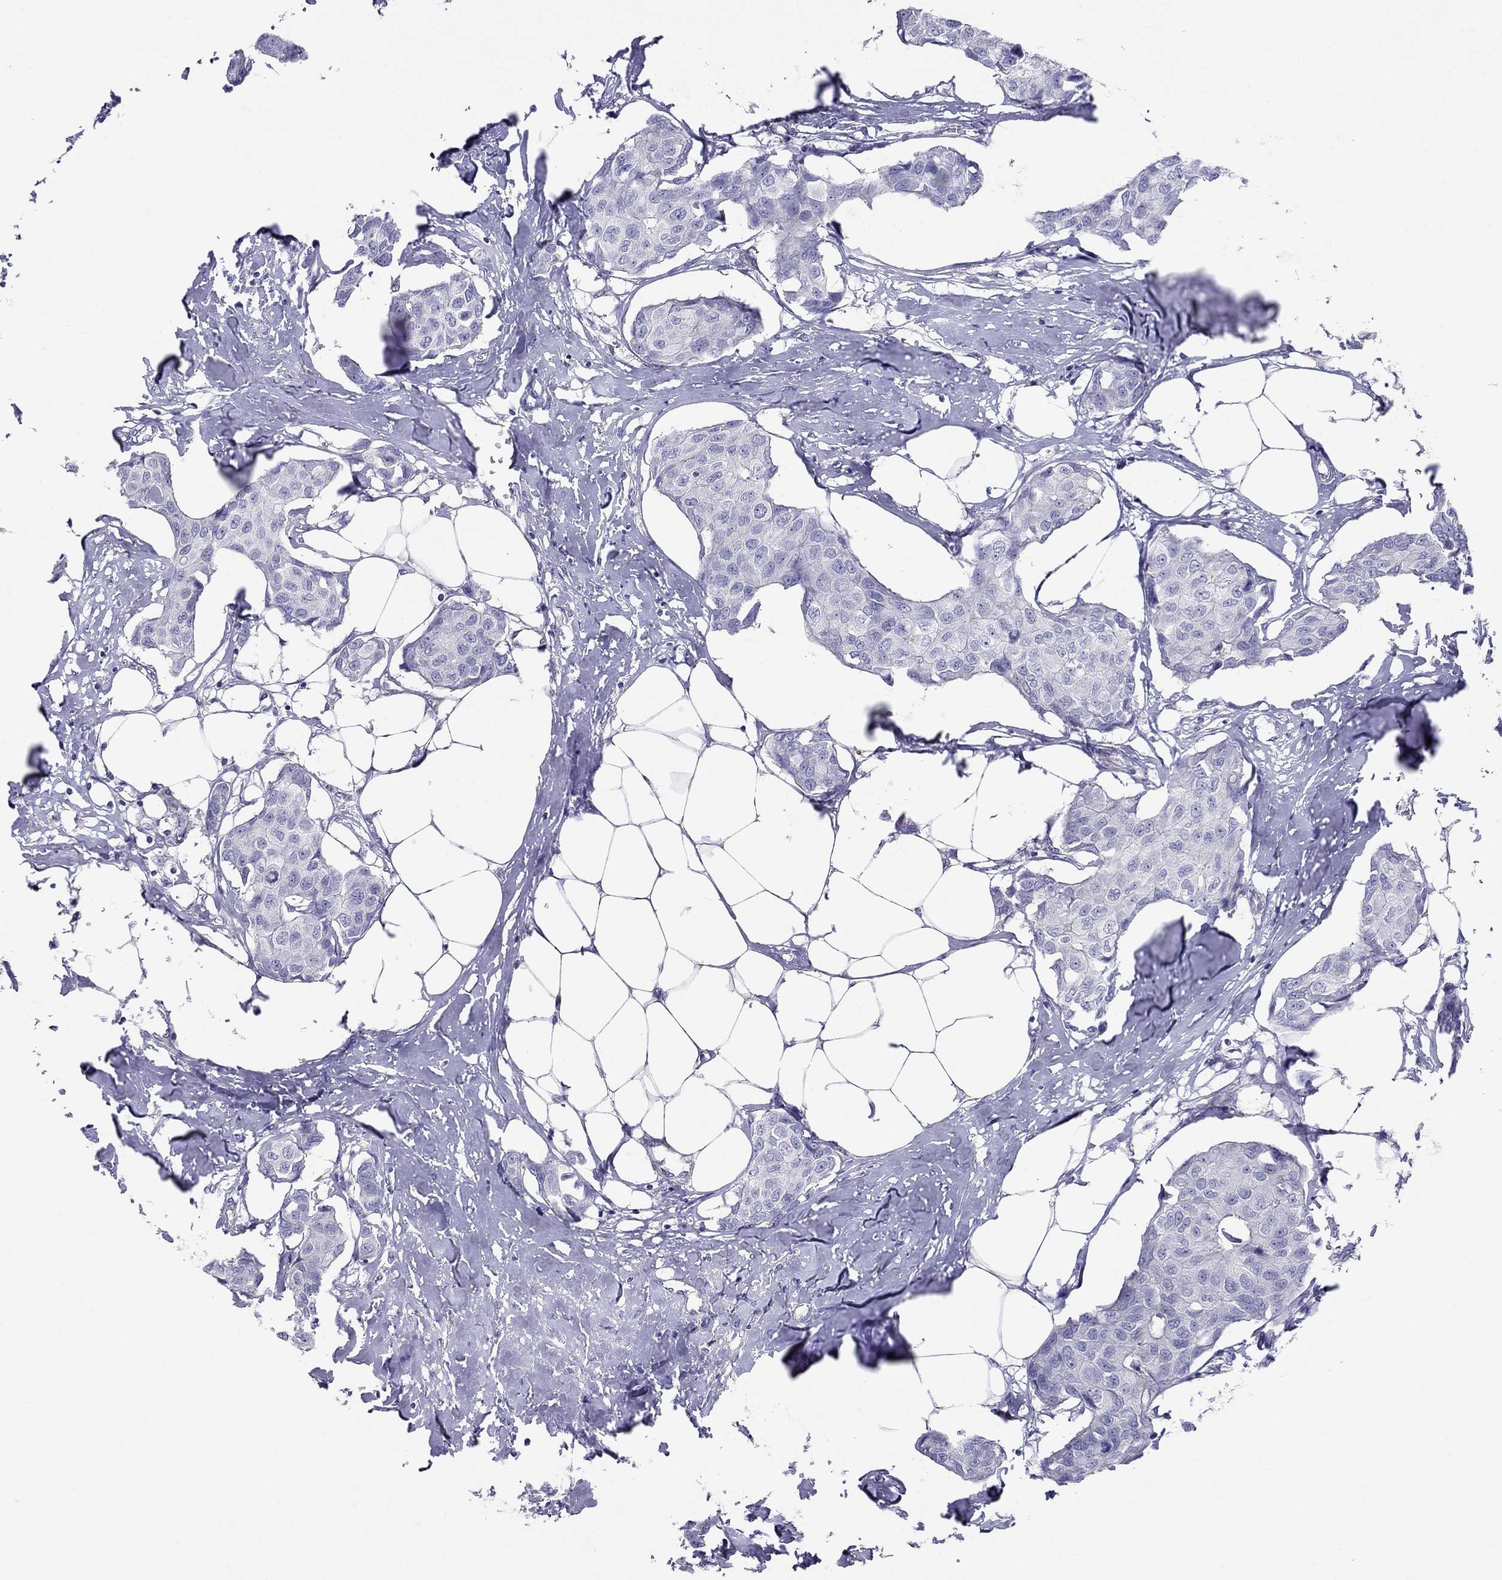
{"staining": {"intensity": "negative", "quantity": "none", "location": "none"}, "tissue": "breast cancer", "cell_type": "Tumor cells", "image_type": "cancer", "snomed": [{"axis": "morphology", "description": "Duct carcinoma"}, {"axis": "topography", "description": "Breast"}], "caption": "Immunohistochemical staining of human intraductal carcinoma (breast) demonstrates no significant staining in tumor cells.", "gene": "SPINT4", "patient": {"sex": "female", "age": 80}}